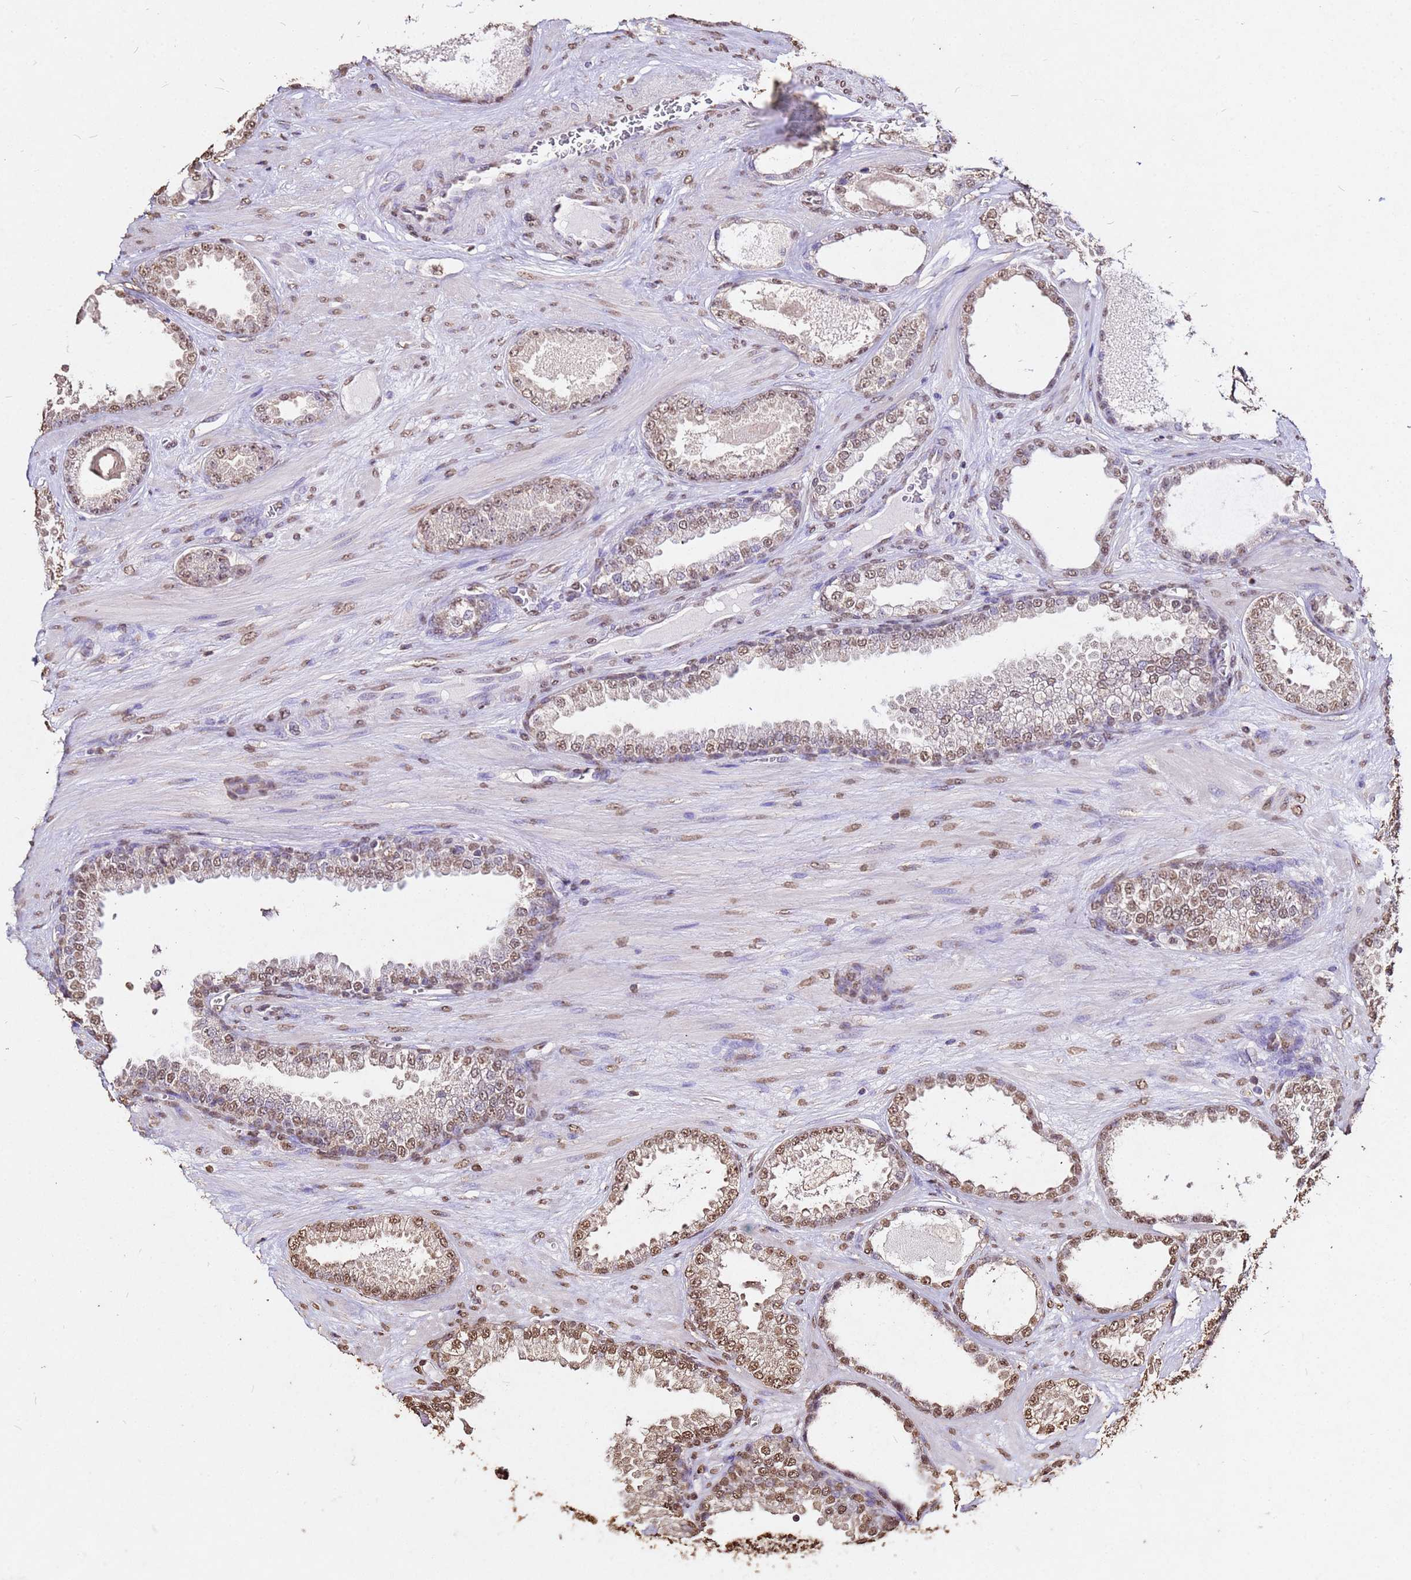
{"staining": {"intensity": "moderate", "quantity": ">75%", "location": "nuclear"}, "tissue": "prostate cancer", "cell_type": "Tumor cells", "image_type": "cancer", "snomed": [{"axis": "morphology", "description": "Adenocarcinoma, Low grade"}, {"axis": "topography", "description": "Prostate"}], "caption": "Prostate low-grade adenocarcinoma stained with immunohistochemistry (IHC) exhibits moderate nuclear staining in approximately >75% of tumor cells.", "gene": "MYOCD", "patient": {"sex": "male", "age": 57}}